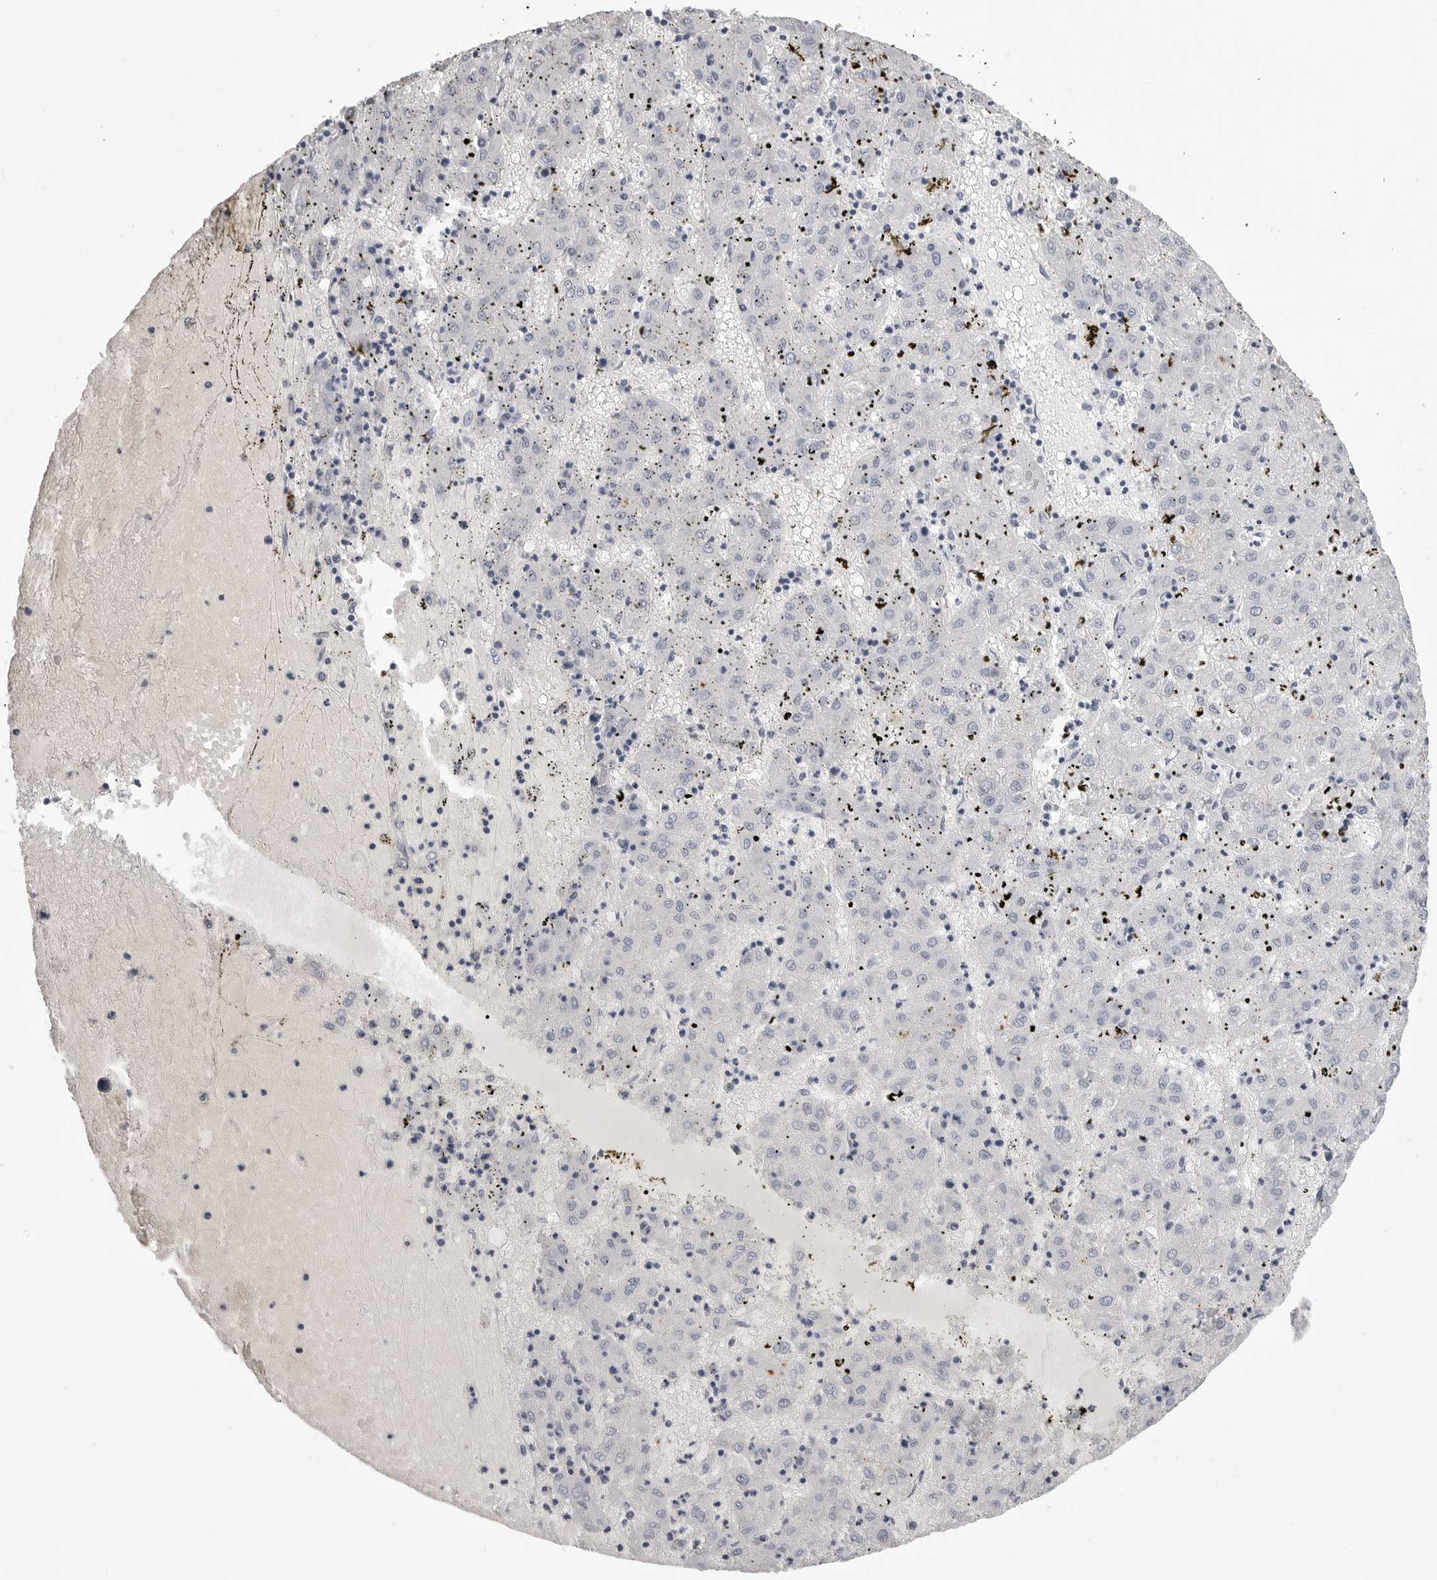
{"staining": {"intensity": "negative", "quantity": "none", "location": "none"}, "tissue": "liver cancer", "cell_type": "Tumor cells", "image_type": "cancer", "snomed": [{"axis": "morphology", "description": "Carcinoma, Hepatocellular, NOS"}, {"axis": "topography", "description": "Liver"}], "caption": "DAB (3,3'-diaminobenzidine) immunohistochemical staining of liver cancer (hepatocellular carcinoma) shows no significant positivity in tumor cells.", "gene": "LGALS4", "patient": {"sex": "male", "age": 72}}